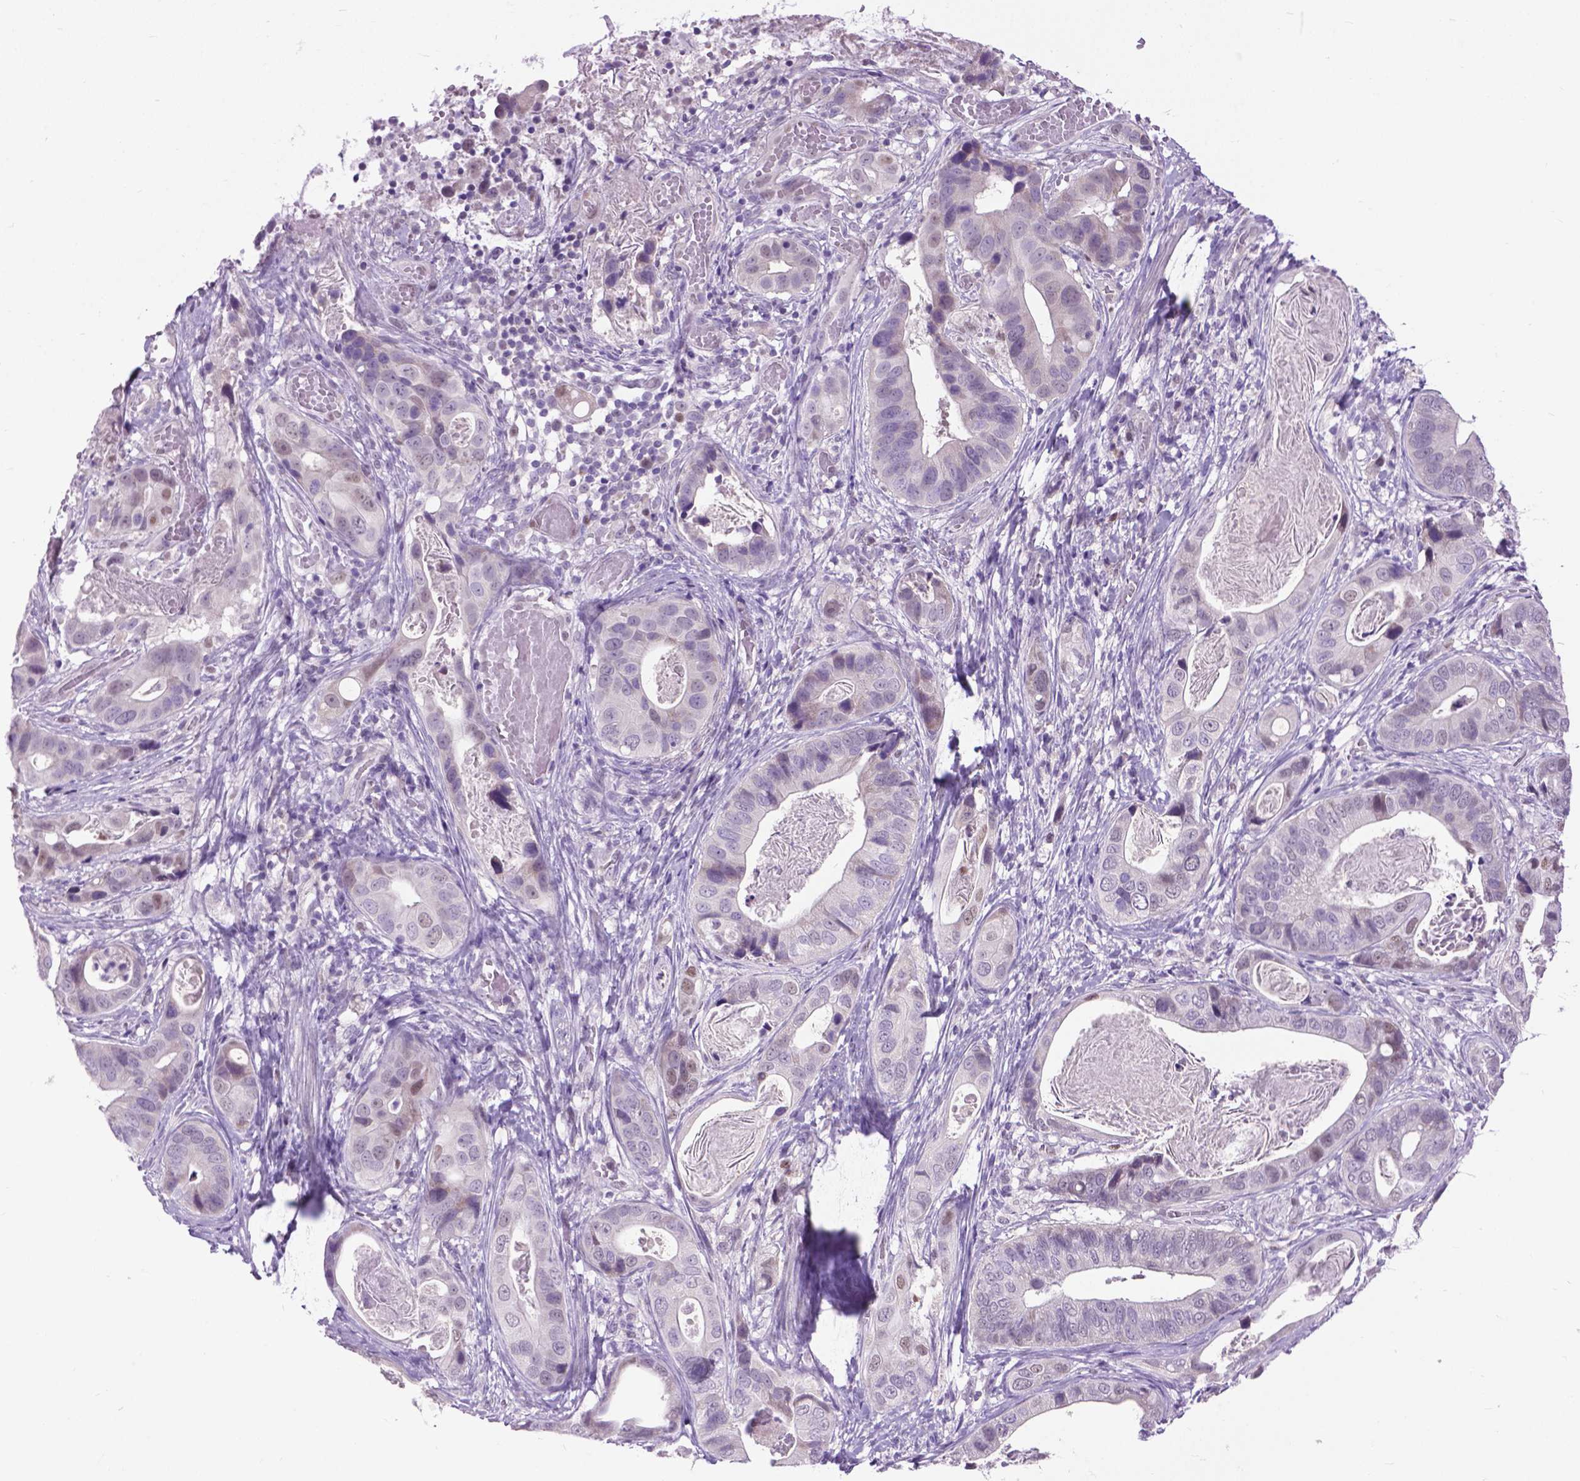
{"staining": {"intensity": "negative", "quantity": "none", "location": "none"}, "tissue": "stomach cancer", "cell_type": "Tumor cells", "image_type": "cancer", "snomed": [{"axis": "morphology", "description": "Adenocarcinoma, NOS"}, {"axis": "topography", "description": "Stomach"}], "caption": "This is an IHC photomicrograph of stomach cancer. There is no positivity in tumor cells.", "gene": "APCDD1L", "patient": {"sex": "male", "age": 84}}